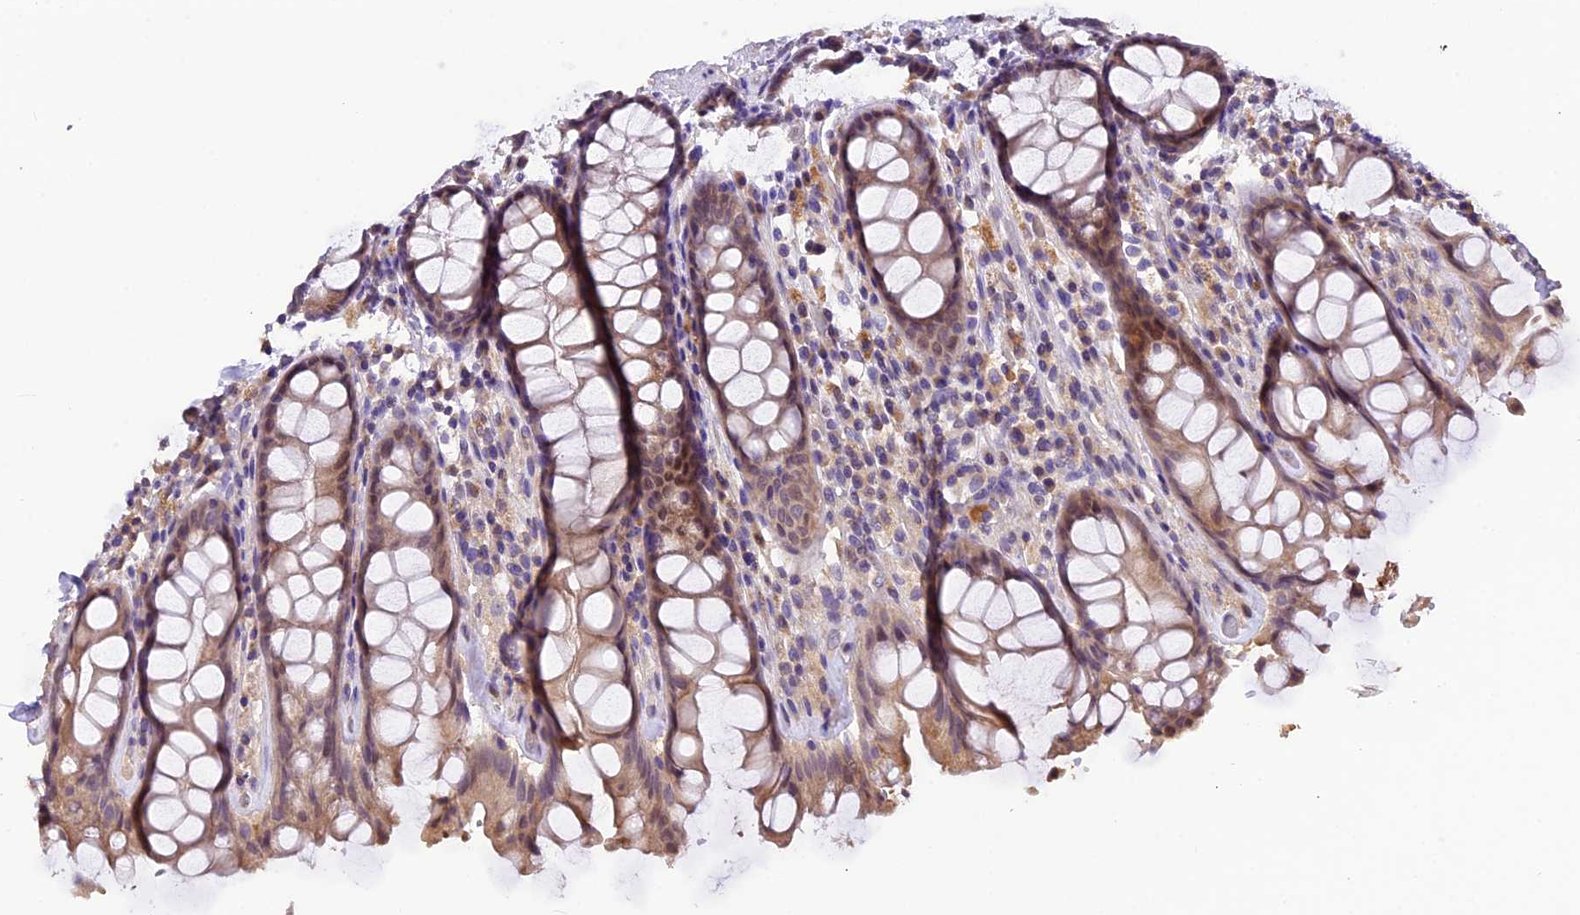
{"staining": {"intensity": "weak", "quantity": "25%-75%", "location": "cytoplasmic/membranous"}, "tissue": "rectum", "cell_type": "Glandular cells", "image_type": "normal", "snomed": [{"axis": "morphology", "description": "Normal tissue, NOS"}, {"axis": "topography", "description": "Rectum"}], "caption": "A photomicrograph of rectum stained for a protein displays weak cytoplasmic/membranous brown staining in glandular cells.", "gene": "DGKH", "patient": {"sex": "male", "age": 64}}